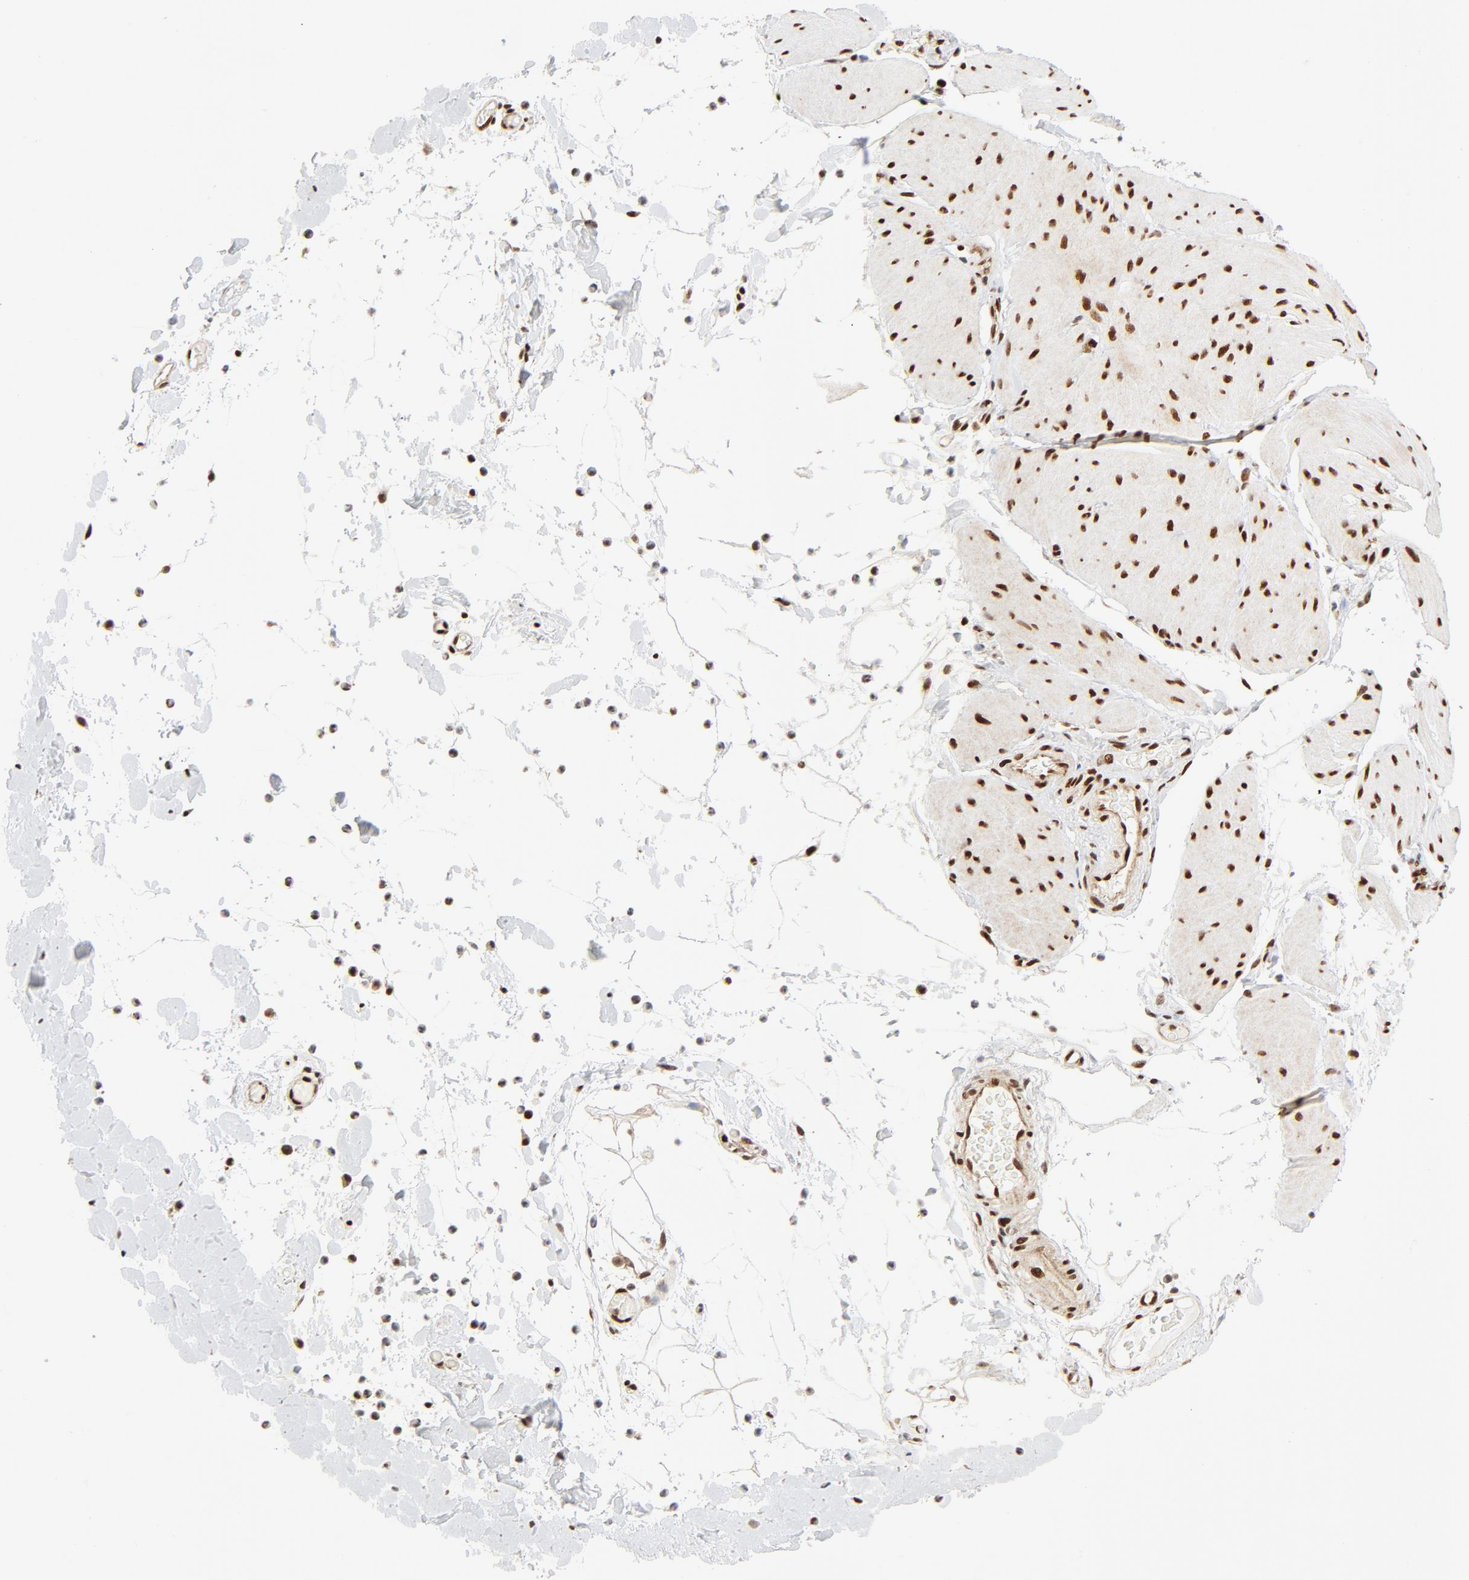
{"staining": {"intensity": "moderate", "quantity": ">75%", "location": "nuclear"}, "tissue": "smooth muscle", "cell_type": "Smooth muscle cells", "image_type": "normal", "snomed": [{"axis": "morphology", "description": "Normal tissue, NOS"}, {"axis": "topography", "description": "Smooth muscle"}, {"axis": "topography", "description": "Colon"}], "caption": "Immunohistochemical staining of normal human smooth muscle exhibits >75% levels of moderate nuclear protein expression in about >75% of smooth muscle cells.", "gene": "MEF2A", "patient": {"sex": "male", "age": 67}}